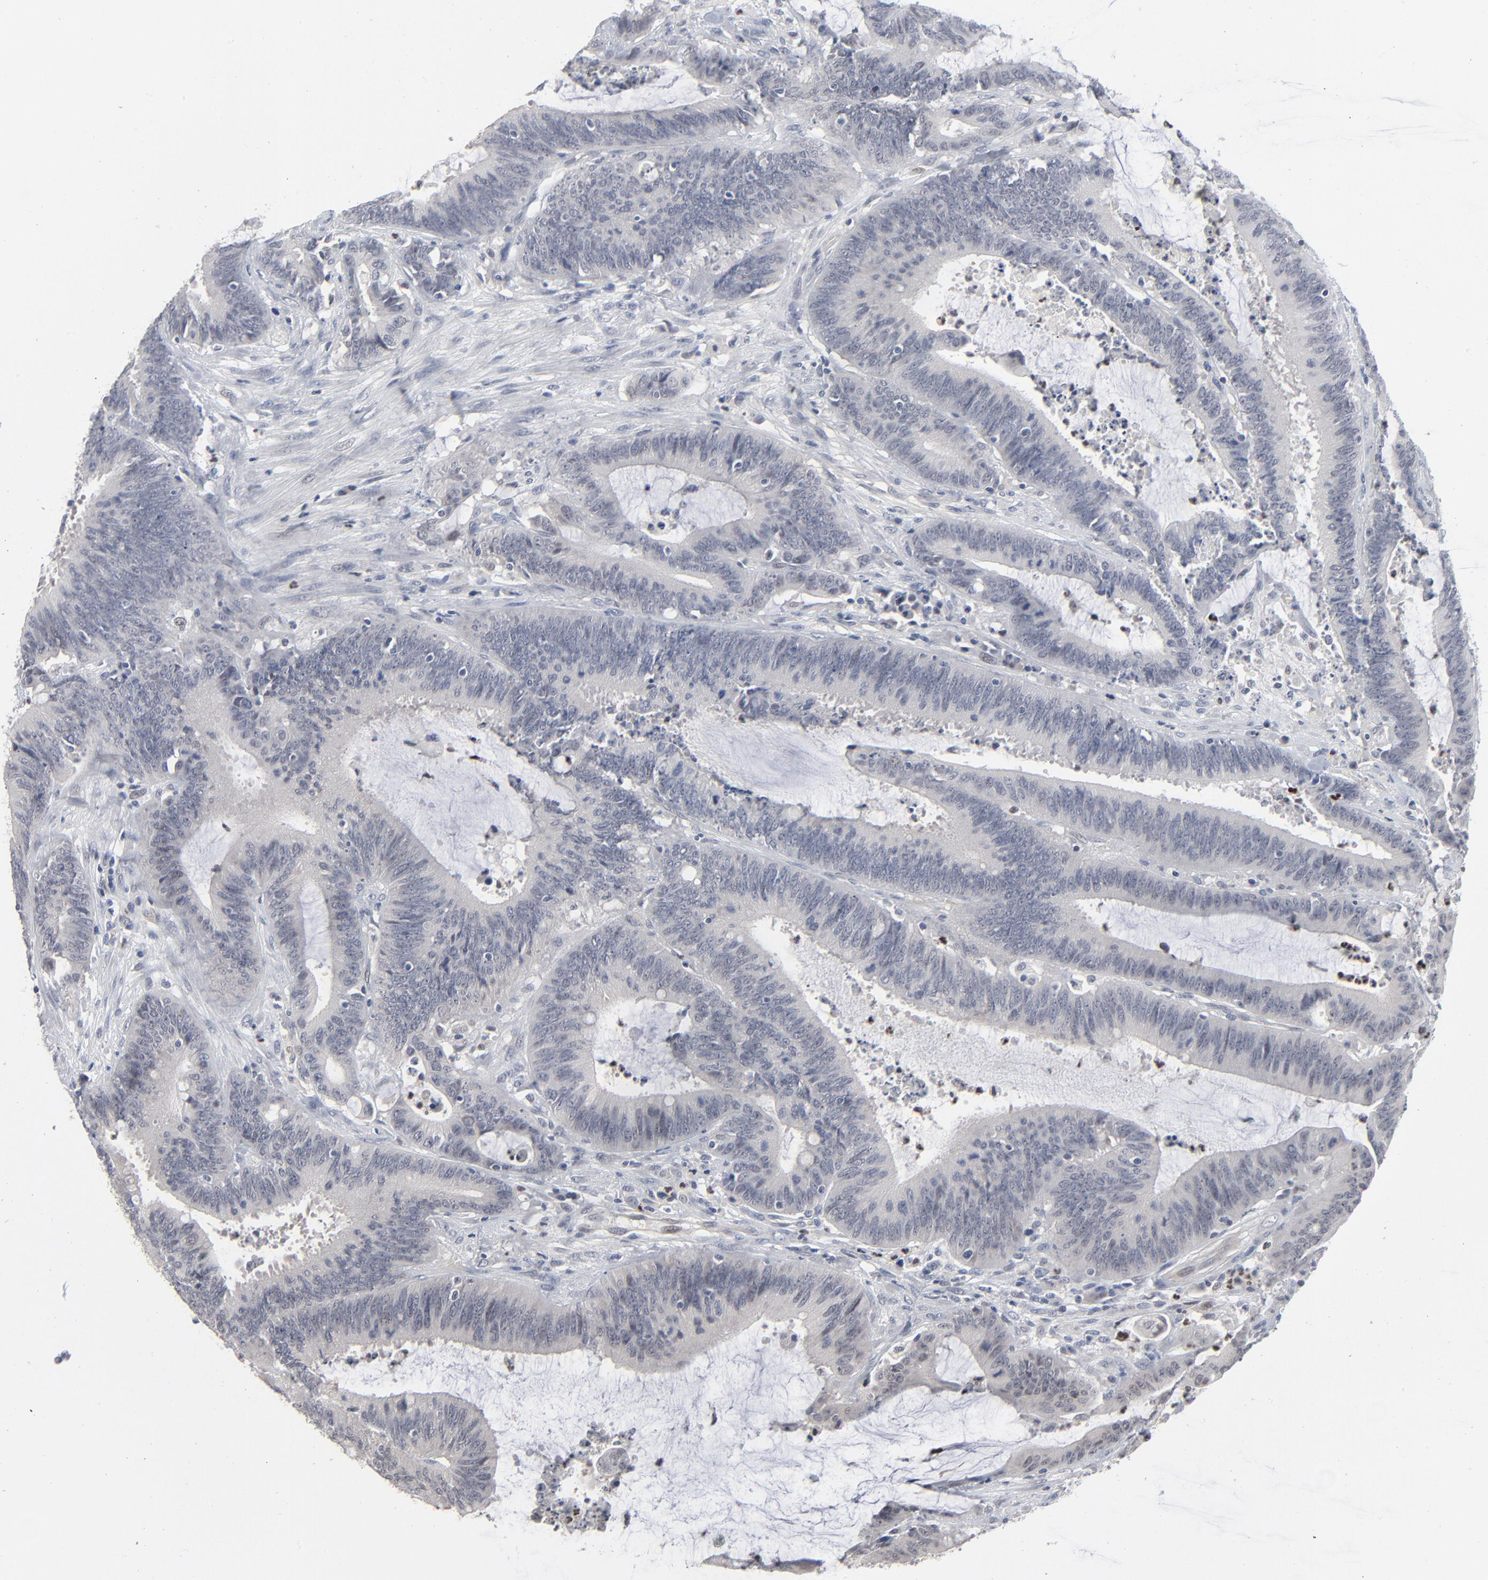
{"staining": {"intensity": "negative", "quantity": "none", "location": "none"}, "tissue": "colorectal cancer", "cell_type": "Tumor cells", "image_type": "cancer", "snomed": [{"axis": "morphology", "description": "Adenocarcinoma, NOS"}, {"axis": "topography", "description": "Rectum"}], "caption": "This is an immunohistochemistry micrograph of colorectal adenocarcinoma. There is no staining in tumor cells.", "gene": "FOXN2", "patient": {"sex": "female", "age": 66}}